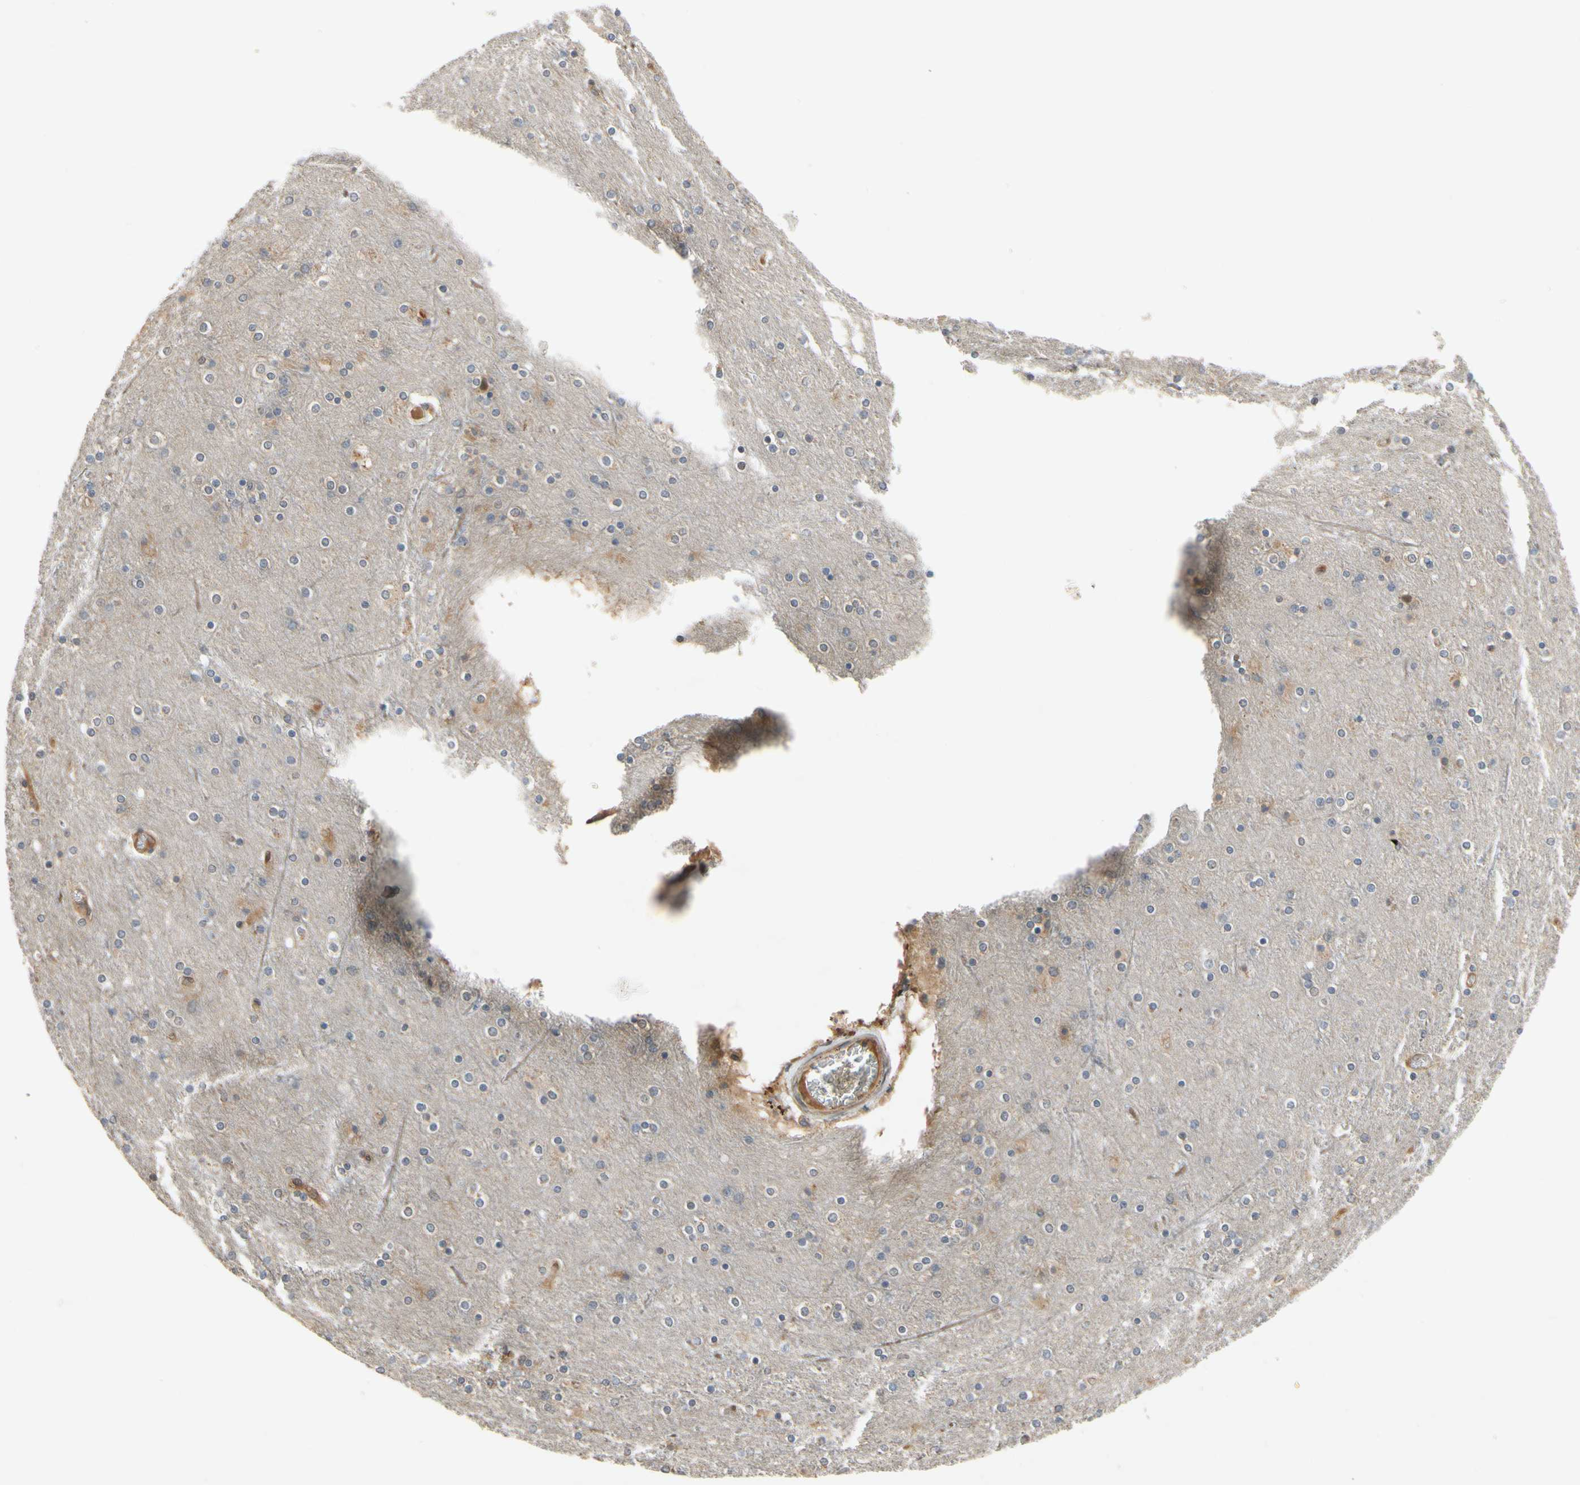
{"staining": {"intensity": "moderate", "quantity": ">75%", "location": "cytoplasmic/membranous"}, "tissue": "cerebral cortex", "cell_type": "Endothelial cells", "image_type": "normal", "snomed": [{"axis": "morphology", "description": "Normal tissue, NOS"}, {"axis": "topography", "description": "Cerebral cortex"}], "caption": "An image showing moderate cytoplasmic/membranous positivity in about >75% of endothelial cells in normal cerebral cortex, as visualized by brown immunohistochemical staining.", "gene": "TDRP", "patient": {"sex": "female", "age": 54}}